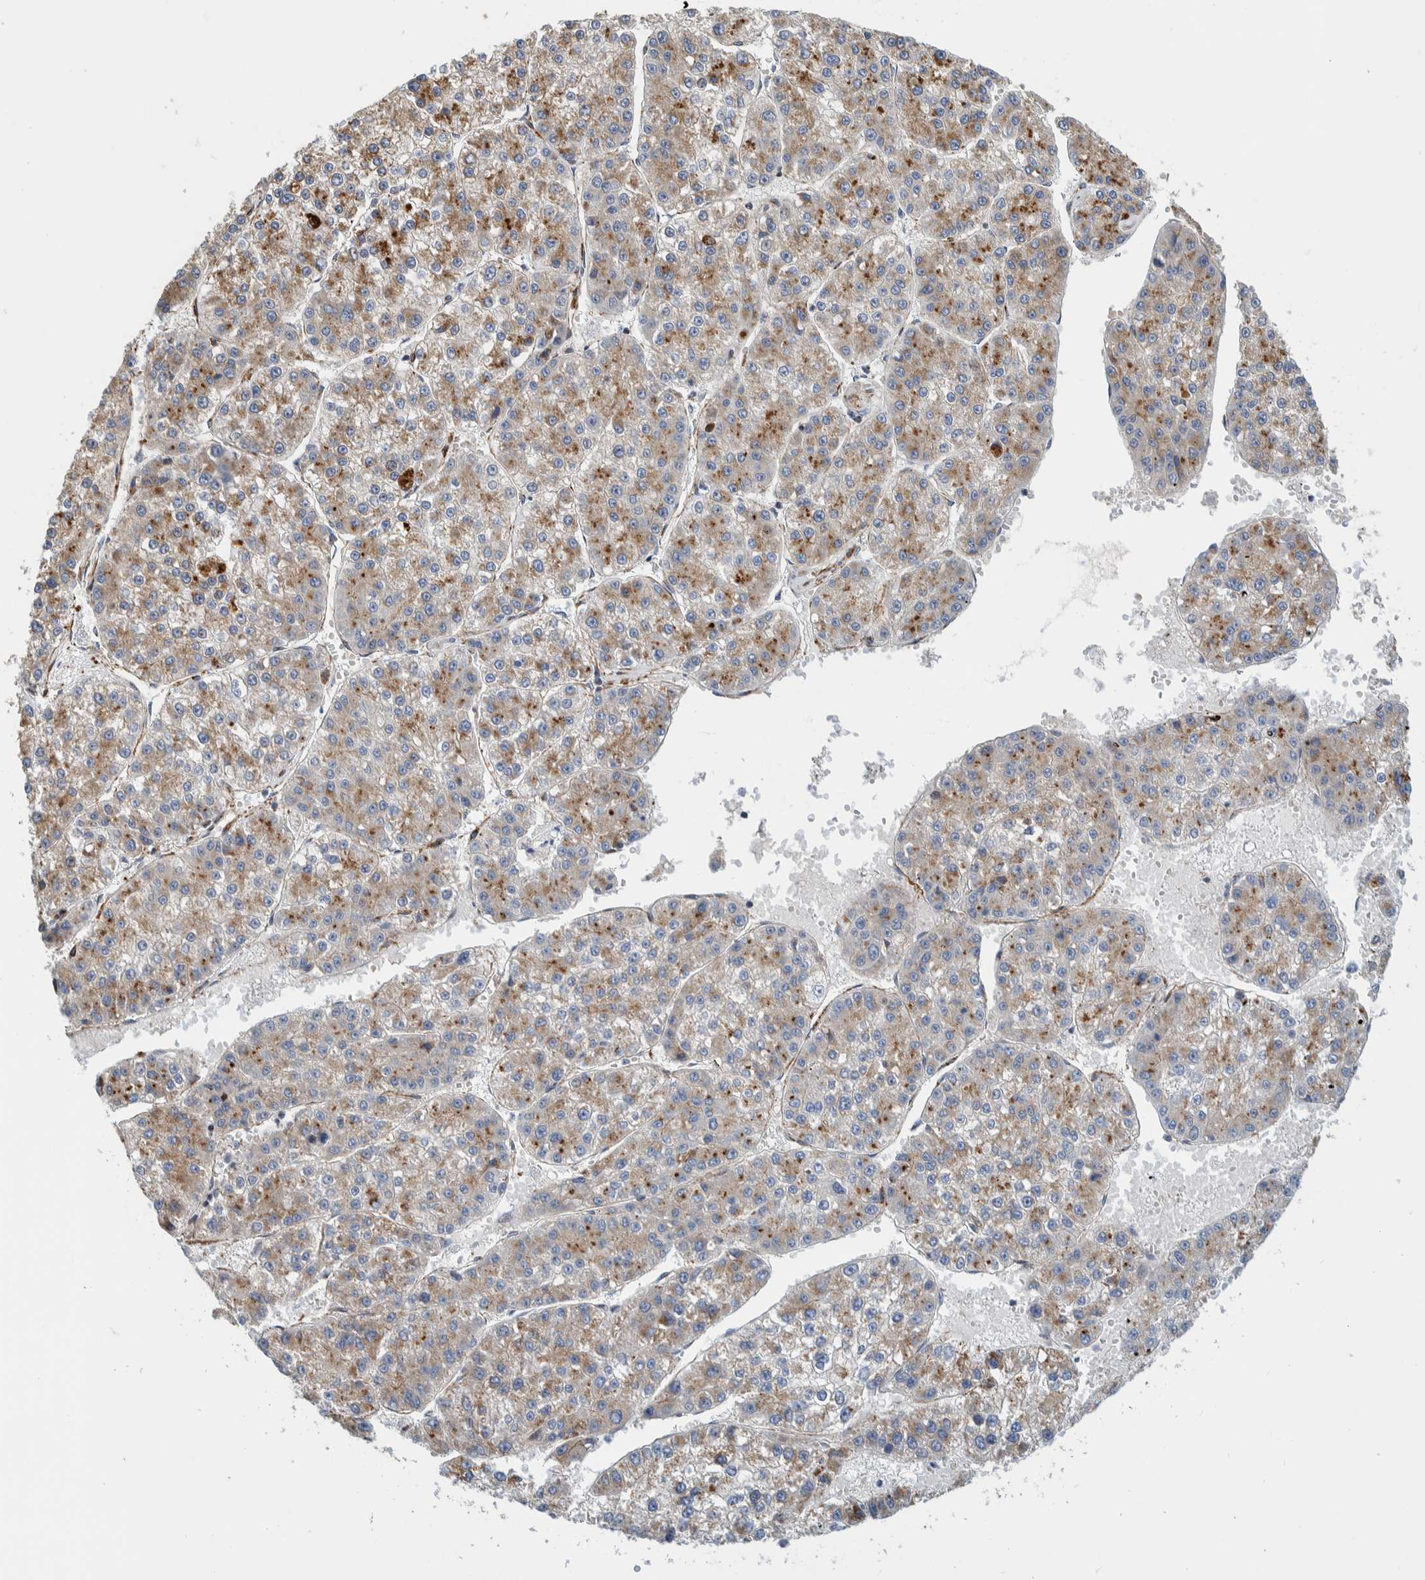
{"staining": {"intensity": "moderate", "quantity": "25%-75%", "location": "cytoplasmic/membranous"}, "tissue": "liver cancer", "cell_type": "Tumor cells", "image_type": "cancer", "snomed": [{"axis": "morphology", "description": "Carcinoma, Hepatocellular, NOS"}, {"axis": "topography", "description": "Liver"}], "caption": "Liver hepatocellular carcinoma tissue exhibits moderate cytoplasmic/membranous staining in about 25%-75% of tumor cells, visualized by immunohistochemistry. (brown staining indicates protein expression, while blue staining denotes nuclei).", "gene": "CCDC57", "patient": {"sex": "female", "age": 73}}